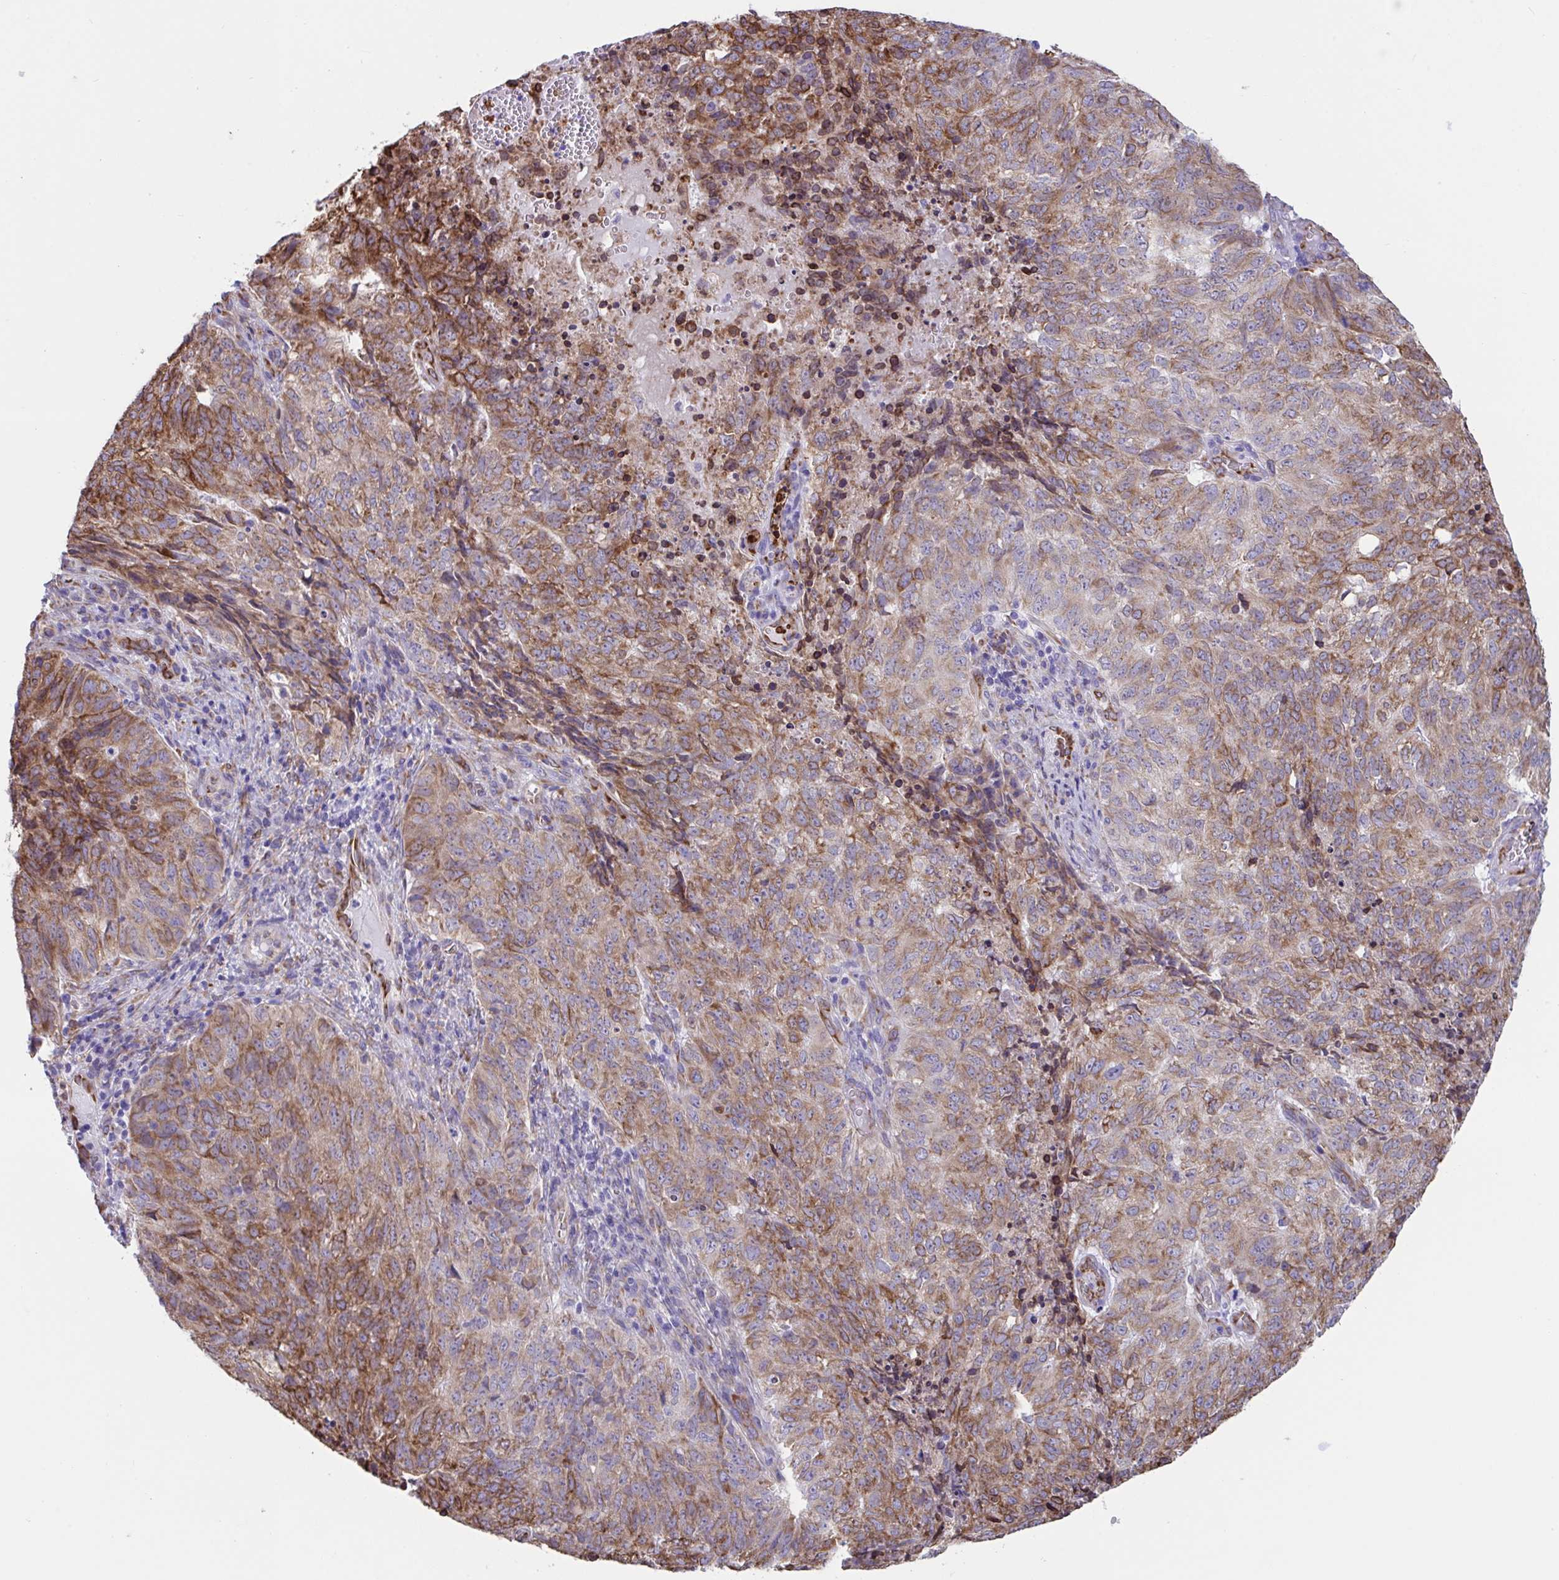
{"staining": {"intensity": "moderate", "quantity": ">75%", "location": "cytoplasmic/membranous"}, "tissue": "cervical cancer", "cell_type": "Tumor cells", "image_type": "cancer", "snomed": [{"axis": "morphology", "description": "Adenocarcinoma, NOS"}, {"axis": "topography", "description": "Cervix"}], "caption": "Cervical cancer tissue exhibits moderate cytoplasmic/membranous expression in about >75% of tumor cells, visualized by immunohistochemistry.", "gene": "ASPH", "patient": {"sex": "female", "age": 38}}